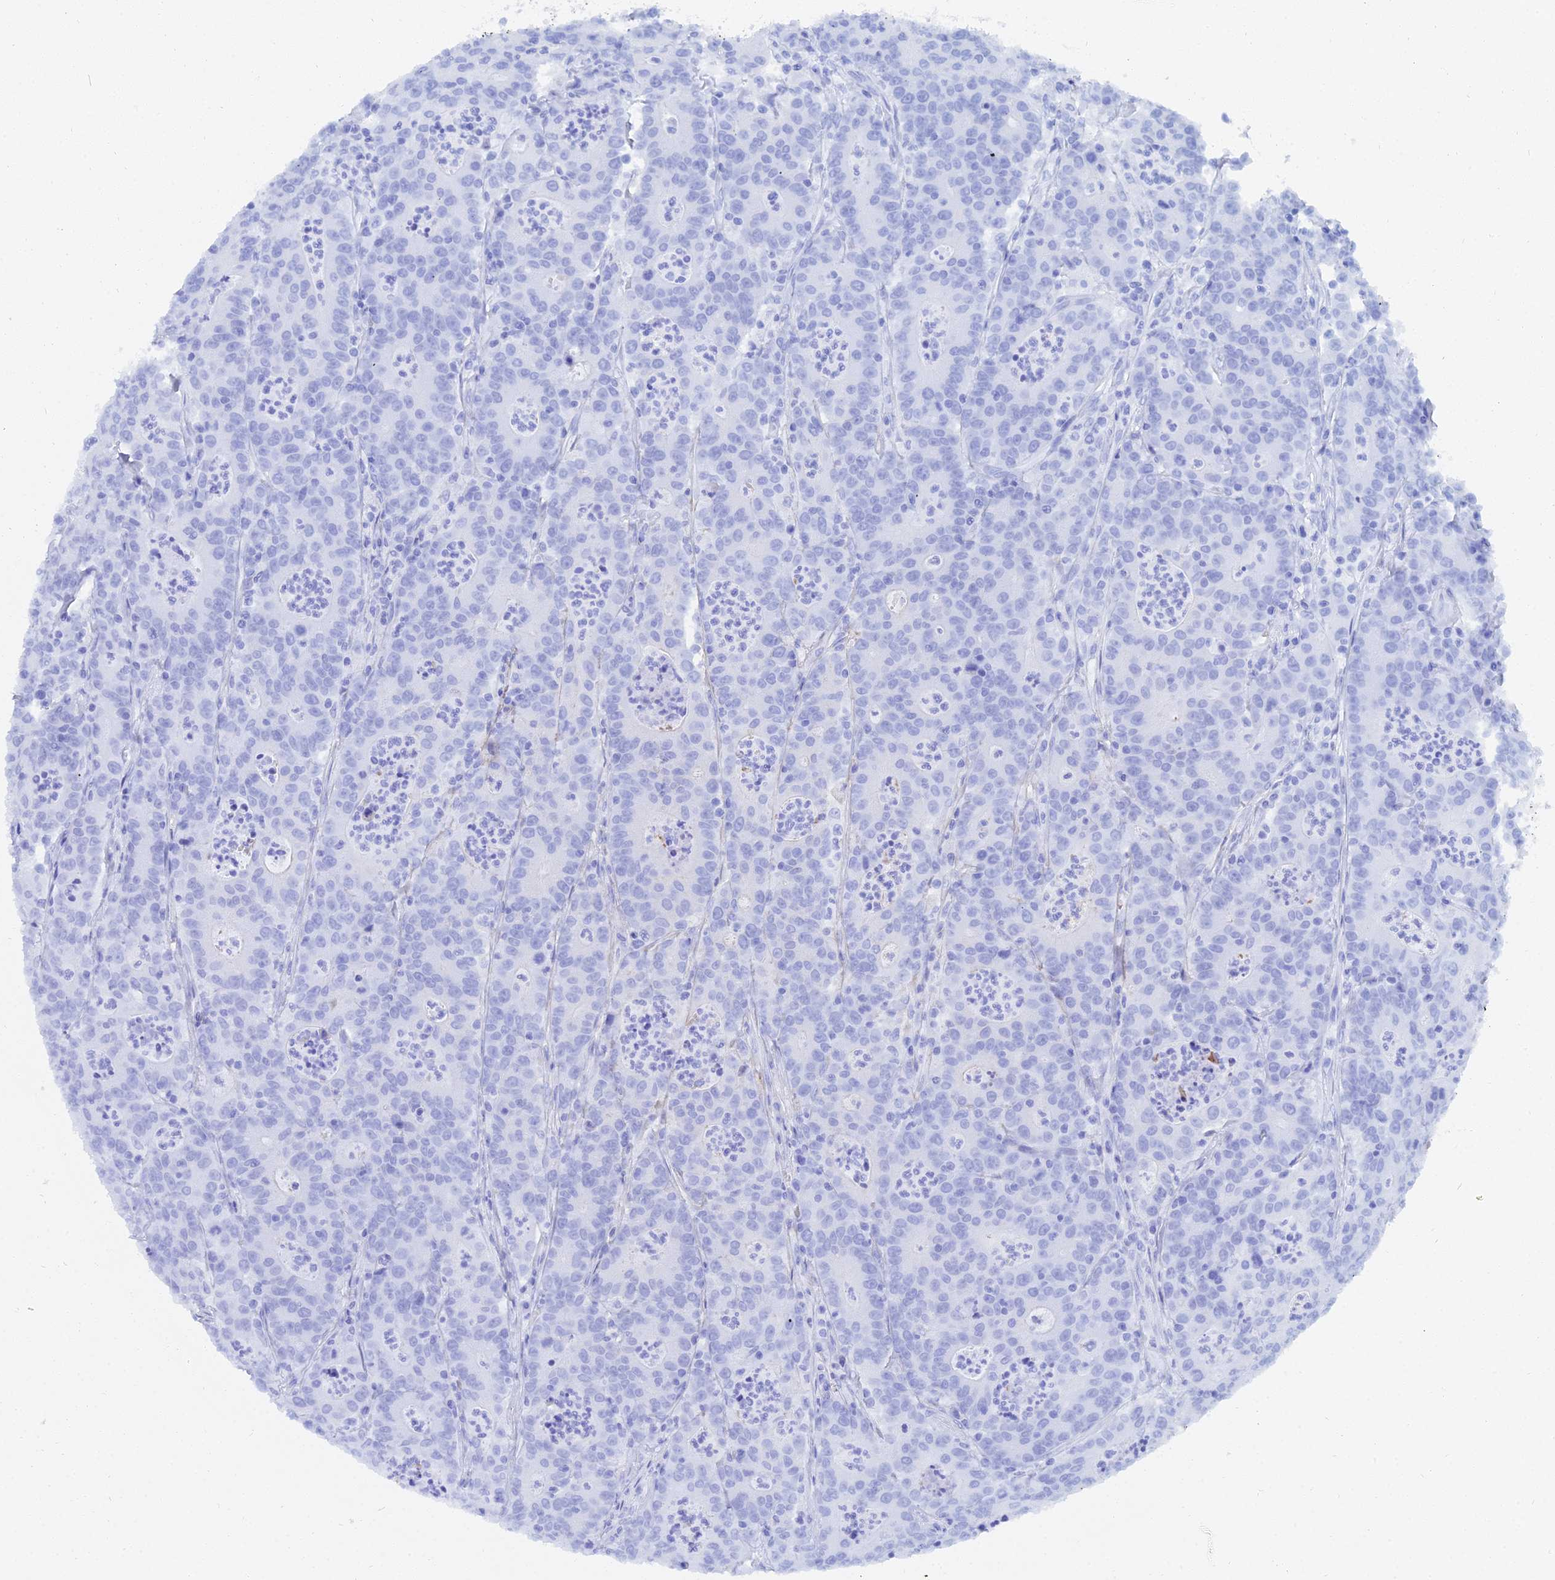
{"staining": {"intensity": "negative", "quantity": "none", "location": "none"}, "tissue": "colorectal cancer", "cell_type": "Tumor cells", "image_type": "cancer", "snomed": [{"axis": "morphology", "description": "Adenocarcinoma, NOS"}, {"axis": "topography", "description": "Colon"}], "caption": "The micrograph shows no significant positivity in tumor cells of colorectal adenocarcinoma. (DAB immunohistochemistry (IHC) with hematoxylin counter stain).", "gene": "TRIM43B", "patient": {"sex": "male", "age": 83}}